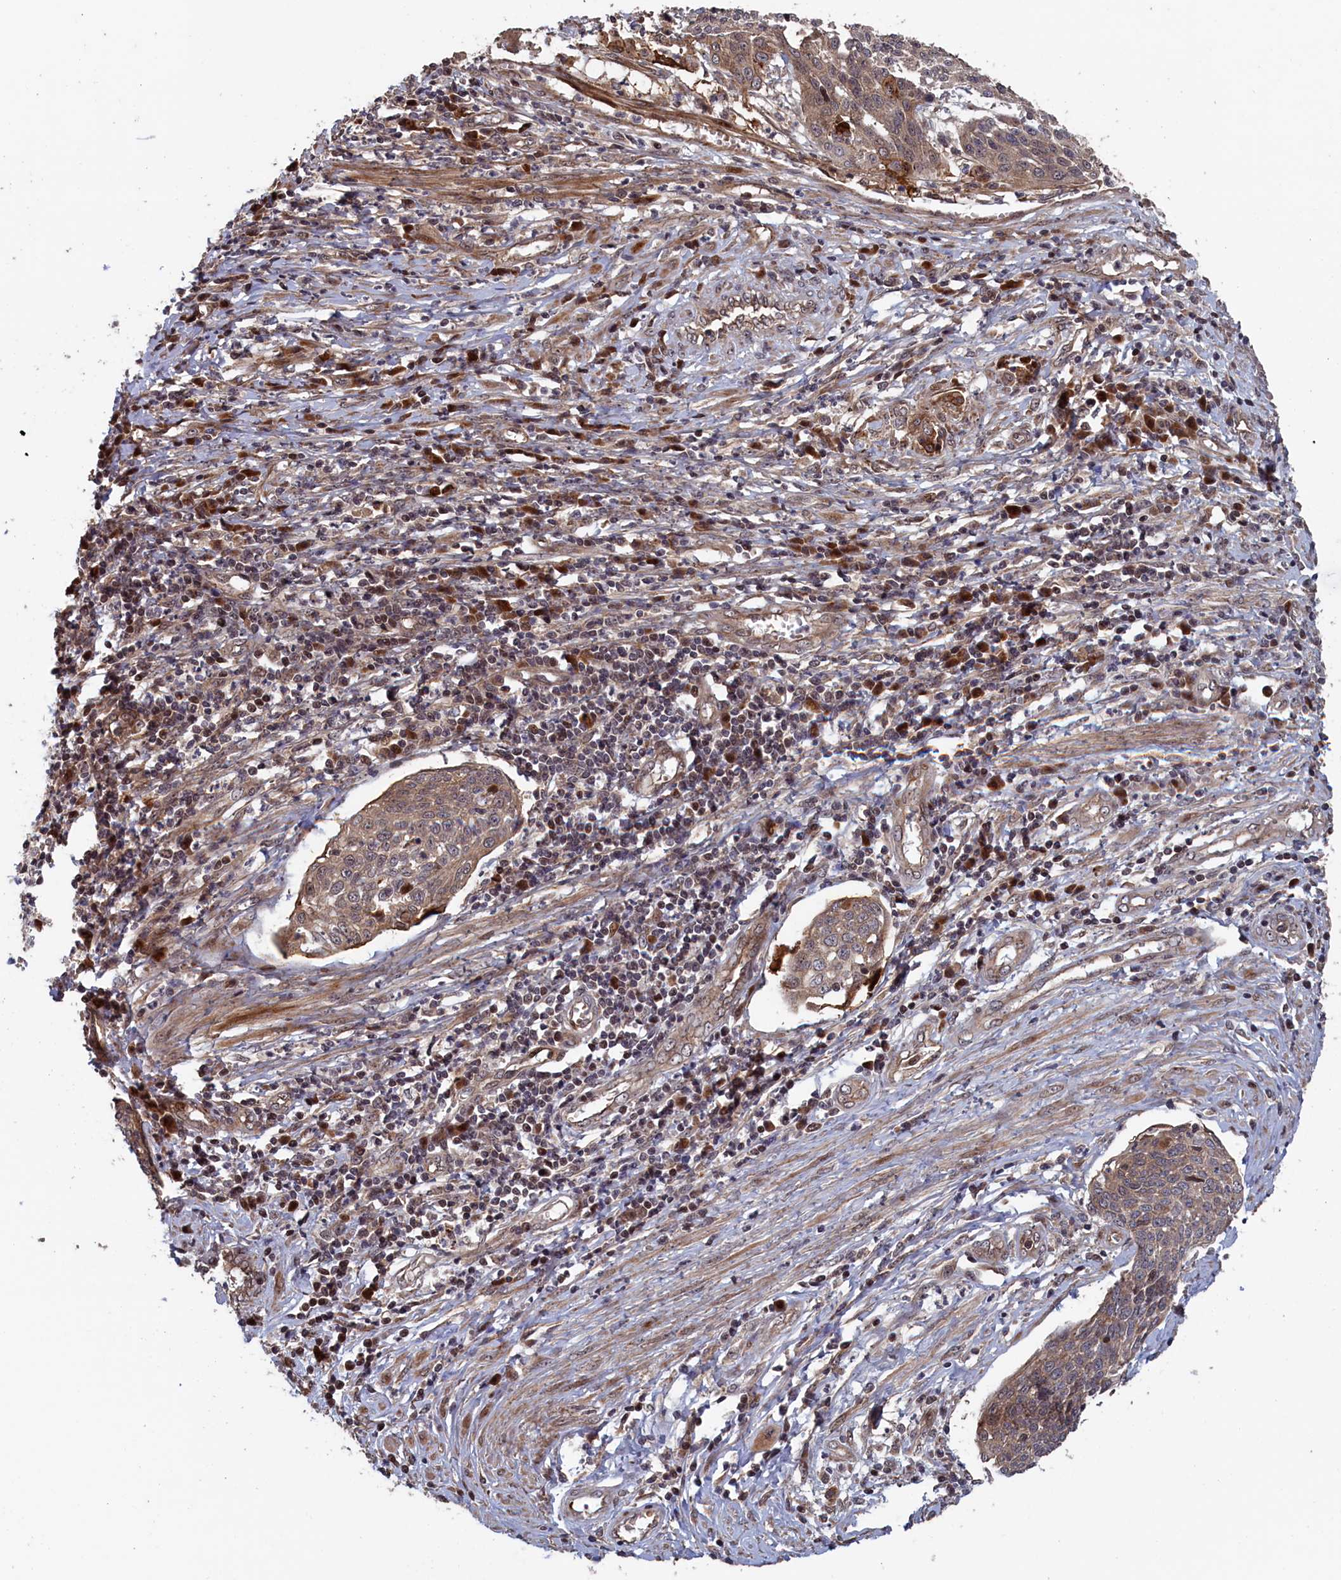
{"staining": {"intensity": "weak", "quantity": ">75%", "location": "cytoplasmic/membranous"}, "tissue": "cervical cancer", "cell_type": "Tumor cells", "image_type": "cancer", "snomed": [{"axis": "morphology", "description": "Squamous cell carcinoma, NOS"}, {"axis": "topography", "description": "Cervix"}], "caption": "Immunohistochemical staining of human cervical squamous cell carcinoma displays weak cytoplasmic/membranous protein positivity in approximately >75% of tumor cells.", "gene": "LSG1", "patient": {"sex": "female", "age": 34}}